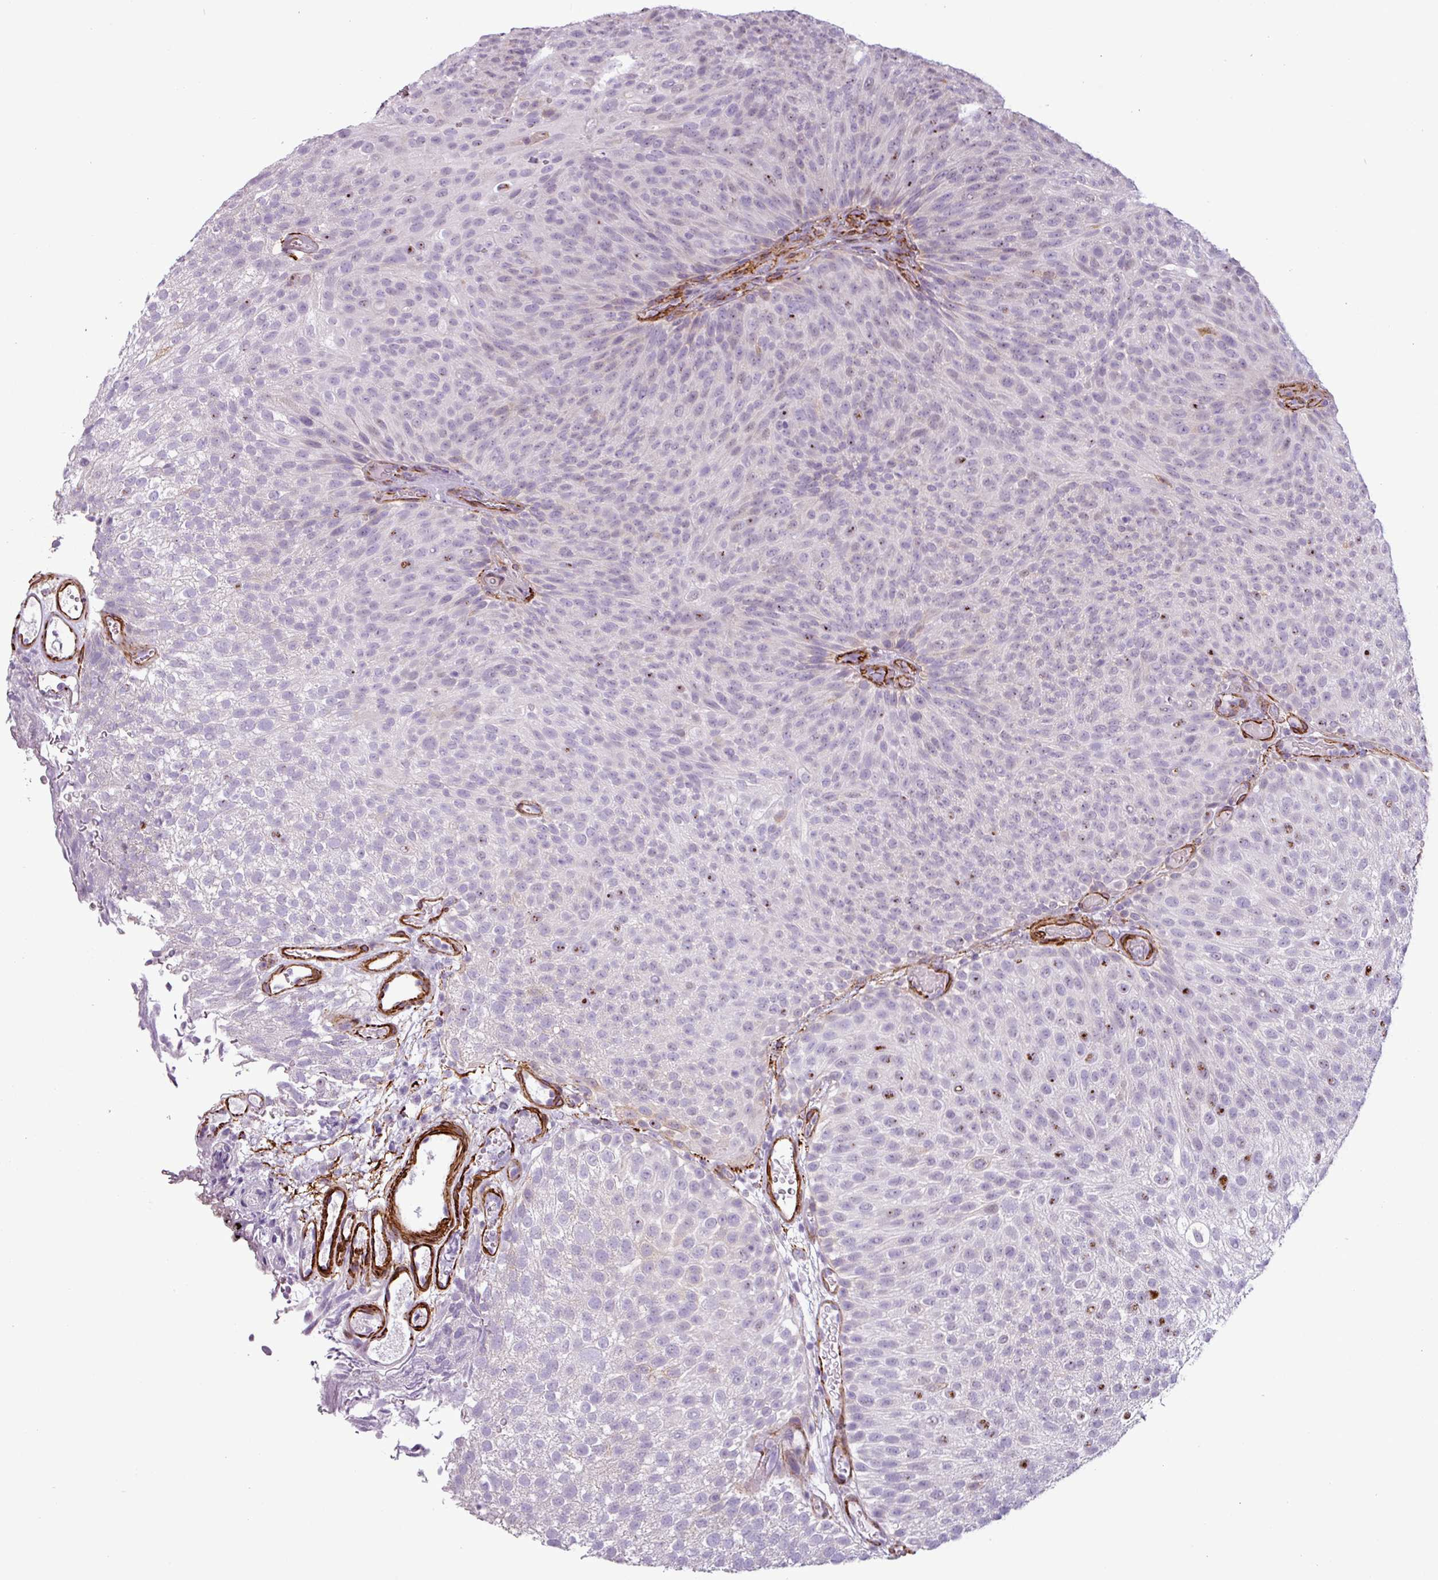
{"staining": {"intensity": "negative", "quantity": "none", "location": "none"}, "tissue": "urothelial cancer", "cell_type": "Tumor cells", "image_type": "cancer", "snomed": [{"axis": "morphology", "description": "Urothelial carcinoma, Low grade"}, {"axis": "topography", "description": "Urinary bladder"}], "caption": "This is an IHC photomicrograph of urothelial cancer. There is no positivity in tumor cells.", "gene": "ATP10A", "patient": {"sex": "male", "age": 78}}